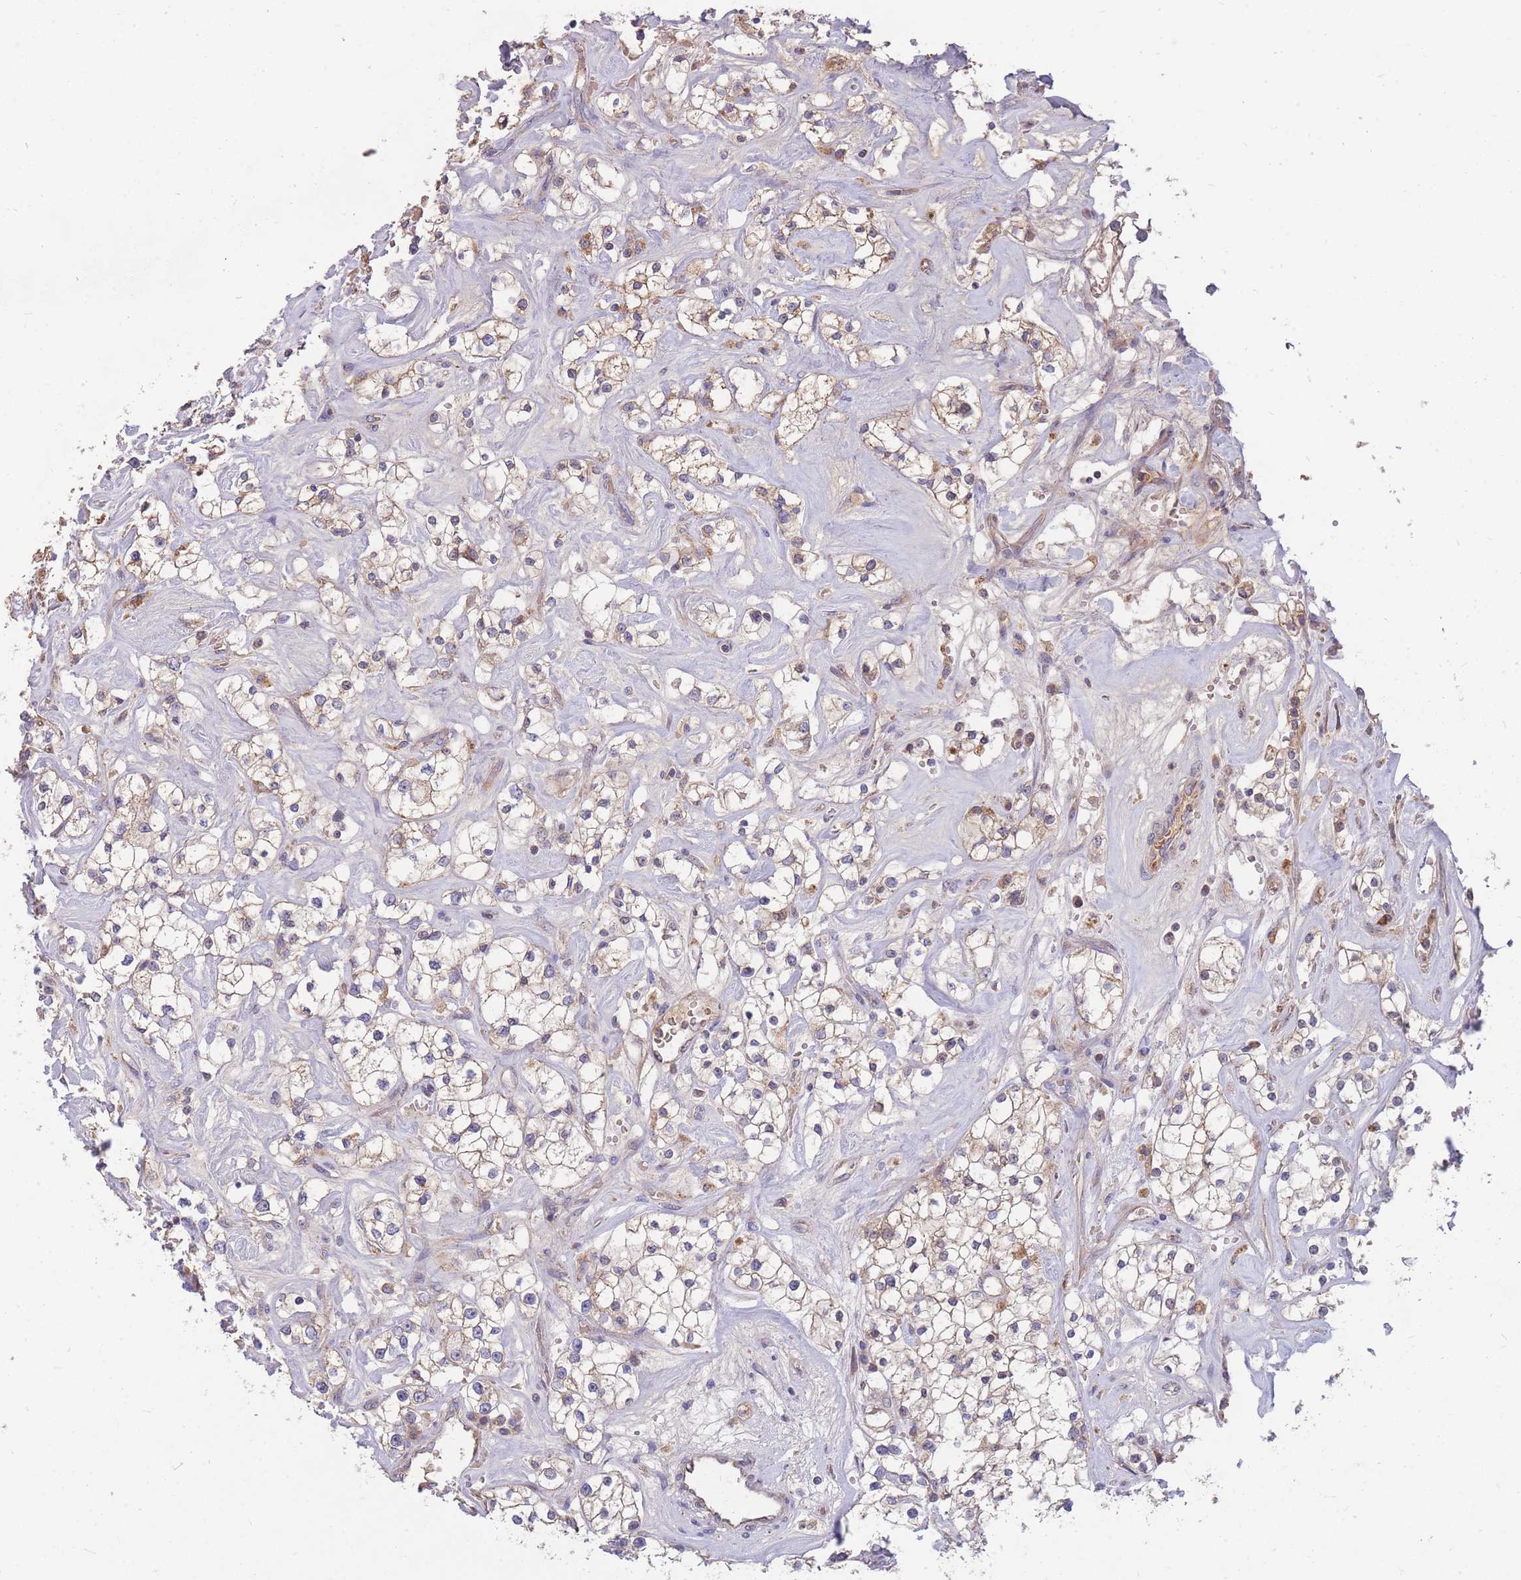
{"staining": {"intensity": "weak", "quantity": "25%-75%", "location": "cytoplasmic/membranous"}, "tissue": "renal cancer", "cell_type": "Tumor cells", "image_type": "cancer", "snomed": [{"axis": "morphology", "description": "Adenocarcinoma, NOS"}, {"axis": "topography", "description": "Kidney"}], "caption": "A brown stain highlights weak cytoplasmic/membranous staining of a protein in renal cancer (adenocarcinoma) tumor cells.", "gene": "PTPMT1", "patient": {"sex": "male", "age": 77}}